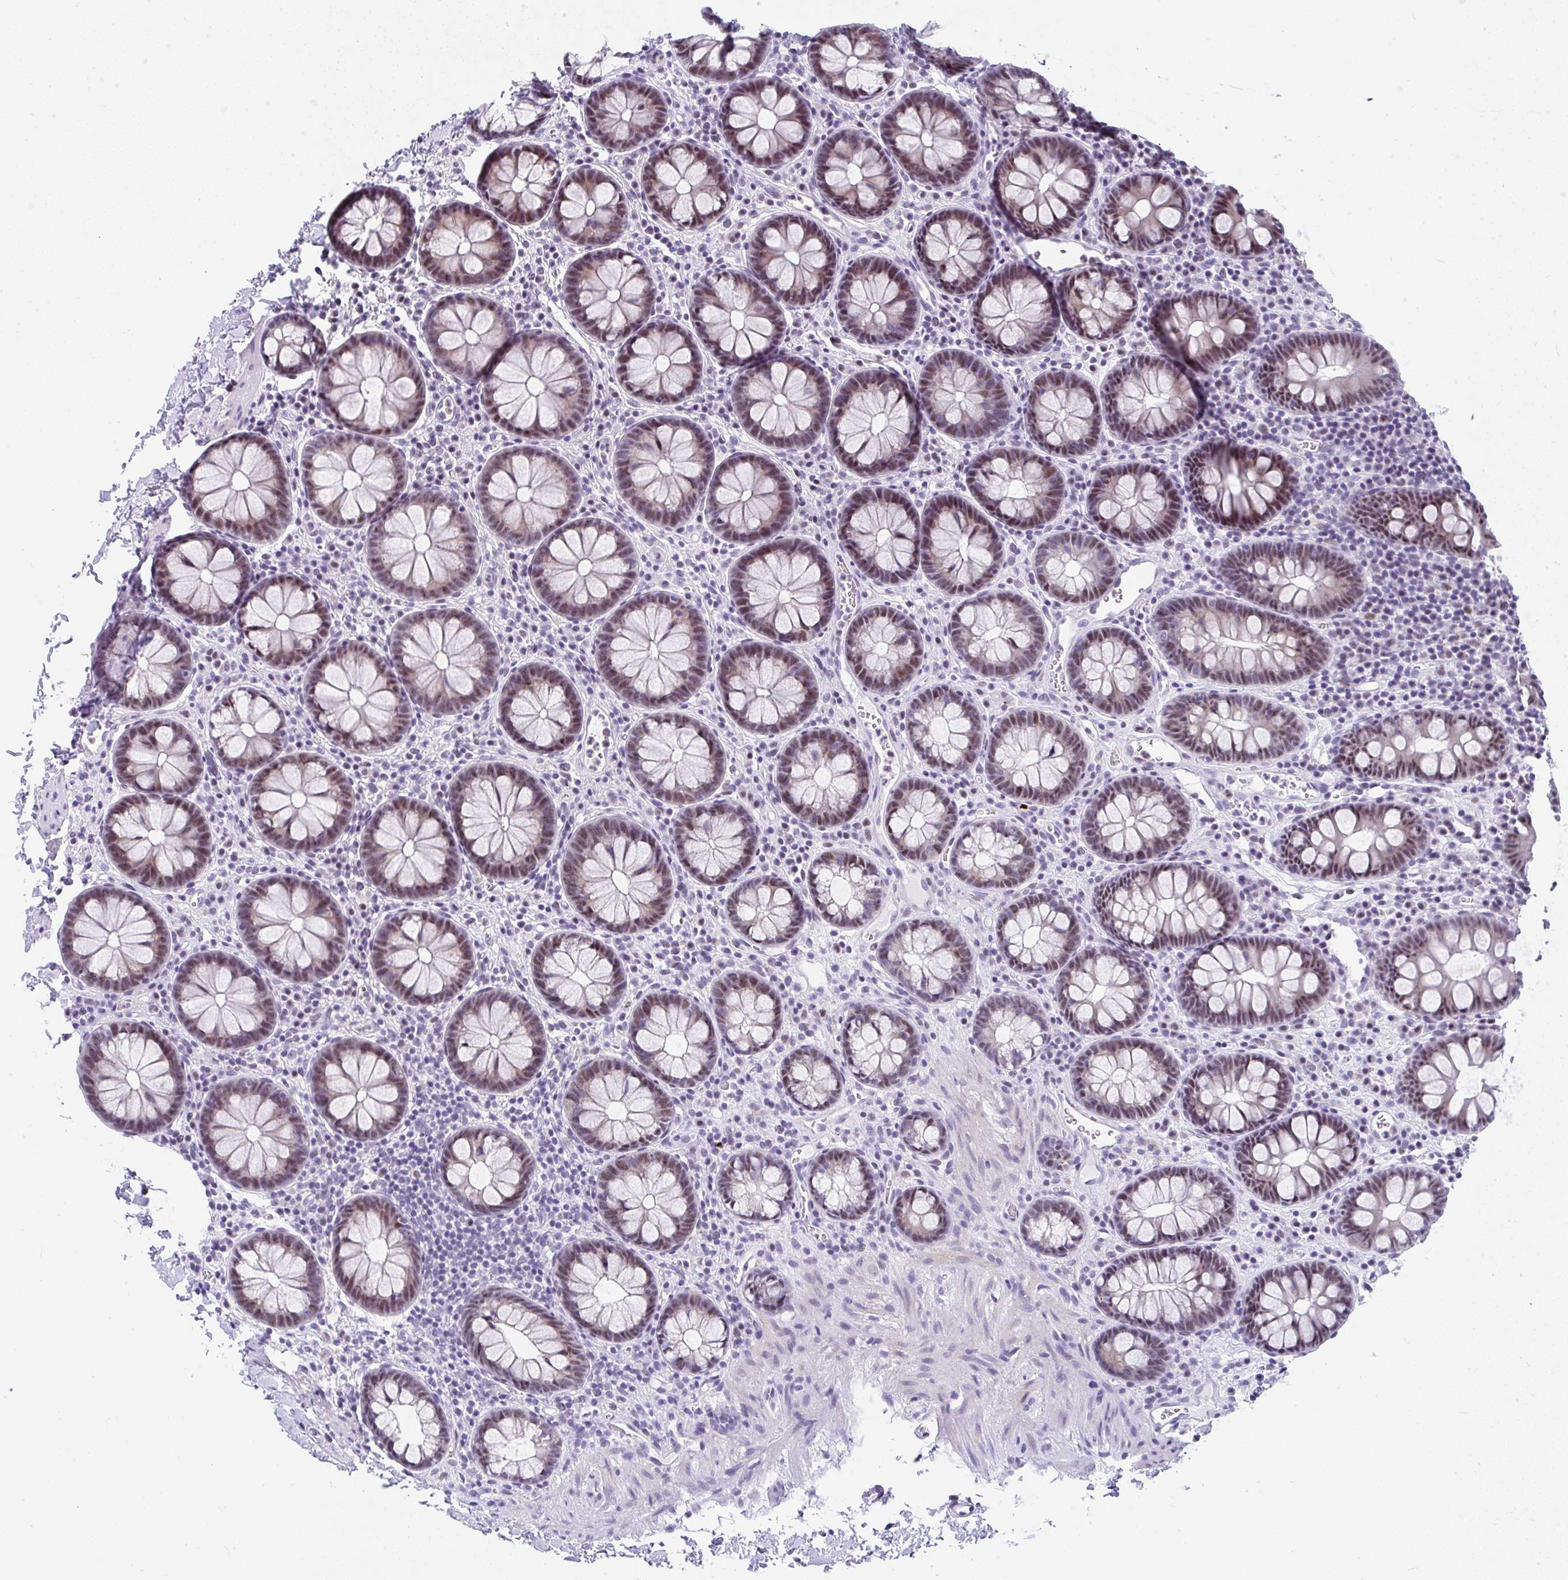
{"staining": {"intensity": "moderate", "quantity": ">75%", "location": "nuclear"}, "tissue": "colon", "cell_type": "Glandular cells", "image_type": "normal", "snomed": [{"axis": "morphology", "description": "Normal tissue, NOS"}, {"axis": "topography", "description": "Colon"}, {"axis": "topography", "description": "Peripheral nerve tissue"}], "caption": "Colon stained with a protein marker displays moderate staining in glandular cells.", "gene": "NR1D2", "patient": {"sex": "male", "age": 84}}